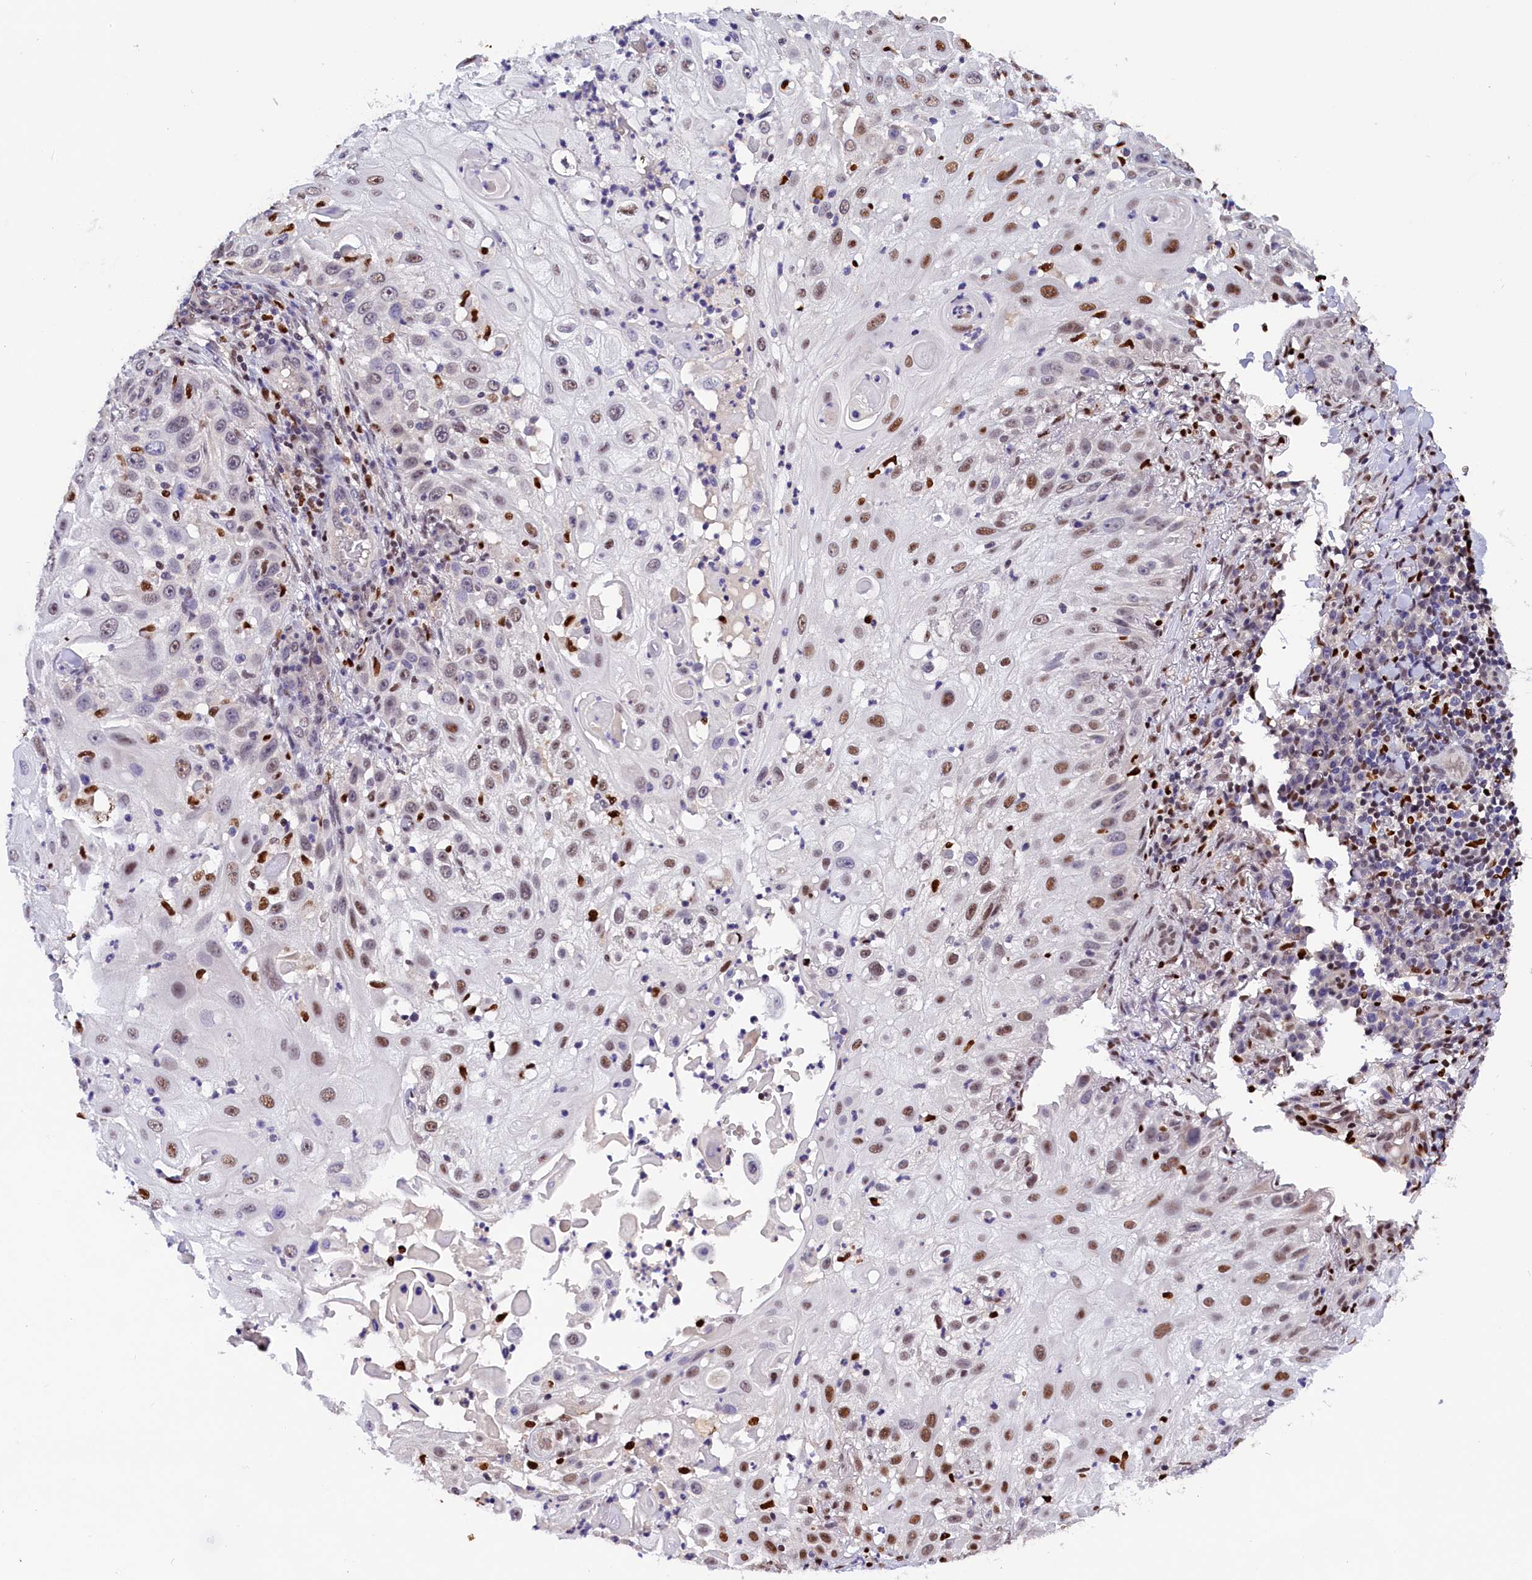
{"staining": {"intensity": "moderate", "quantity": "25%-75%", "location": "nuclear"}, "tissue": "skin cancer", "cell_type": "Tumor cells", "image_type": "cancer", "snomed": [{"axis": "morphology", "description": "Squamous cell carcinoma, NOS"}, {"axis": "topography", "description": "Skin"}], "caption": "Skin squamous cell carcinoma stained for a protein (brown) exhibits moderate nuclear positive staining in about 25%-75% of tumor cells.", "gene": "BTBD9", "patient": {"sex": "female", "age": 44}}